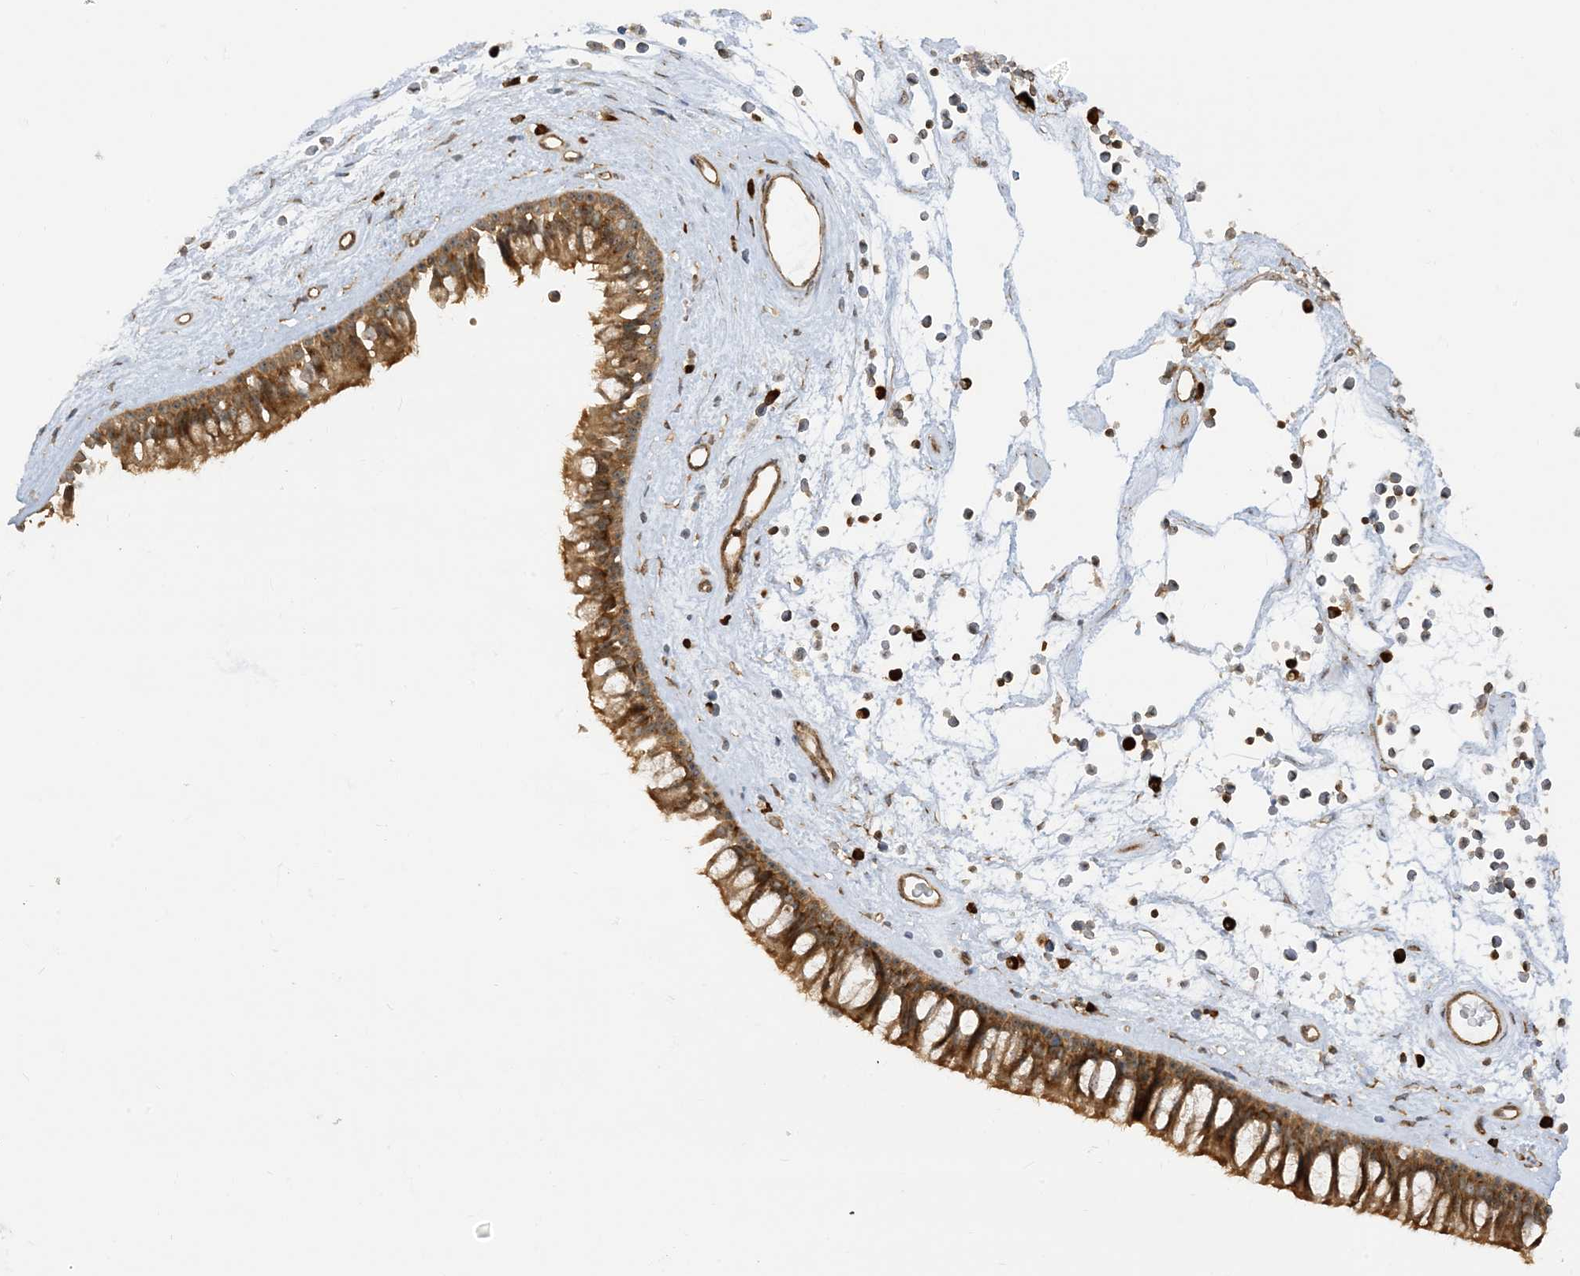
{"staining": {"intensity": "moderate", "quantity": ">75%", "location": "cytoplasmic/membranous"}, "tissue": "nasopharynx", "cell_type": "Respiratory epithelial cells", "image_type": "normal", "snomed": [{"axis": "morphology", "description": "Normal tissue, NOS"}, {"axis": "topography", "description": "Nasopharynx"}], "caption": "An image showing moderate cytoplasmic/membranous positivity in approximately >75% of respiratory epithelial cells in unremarkable nasopharynx, as visualized by brown immunohistochemical staining.", "gene": "SRP72", "patient": {"sex": "male", "age": 64}}